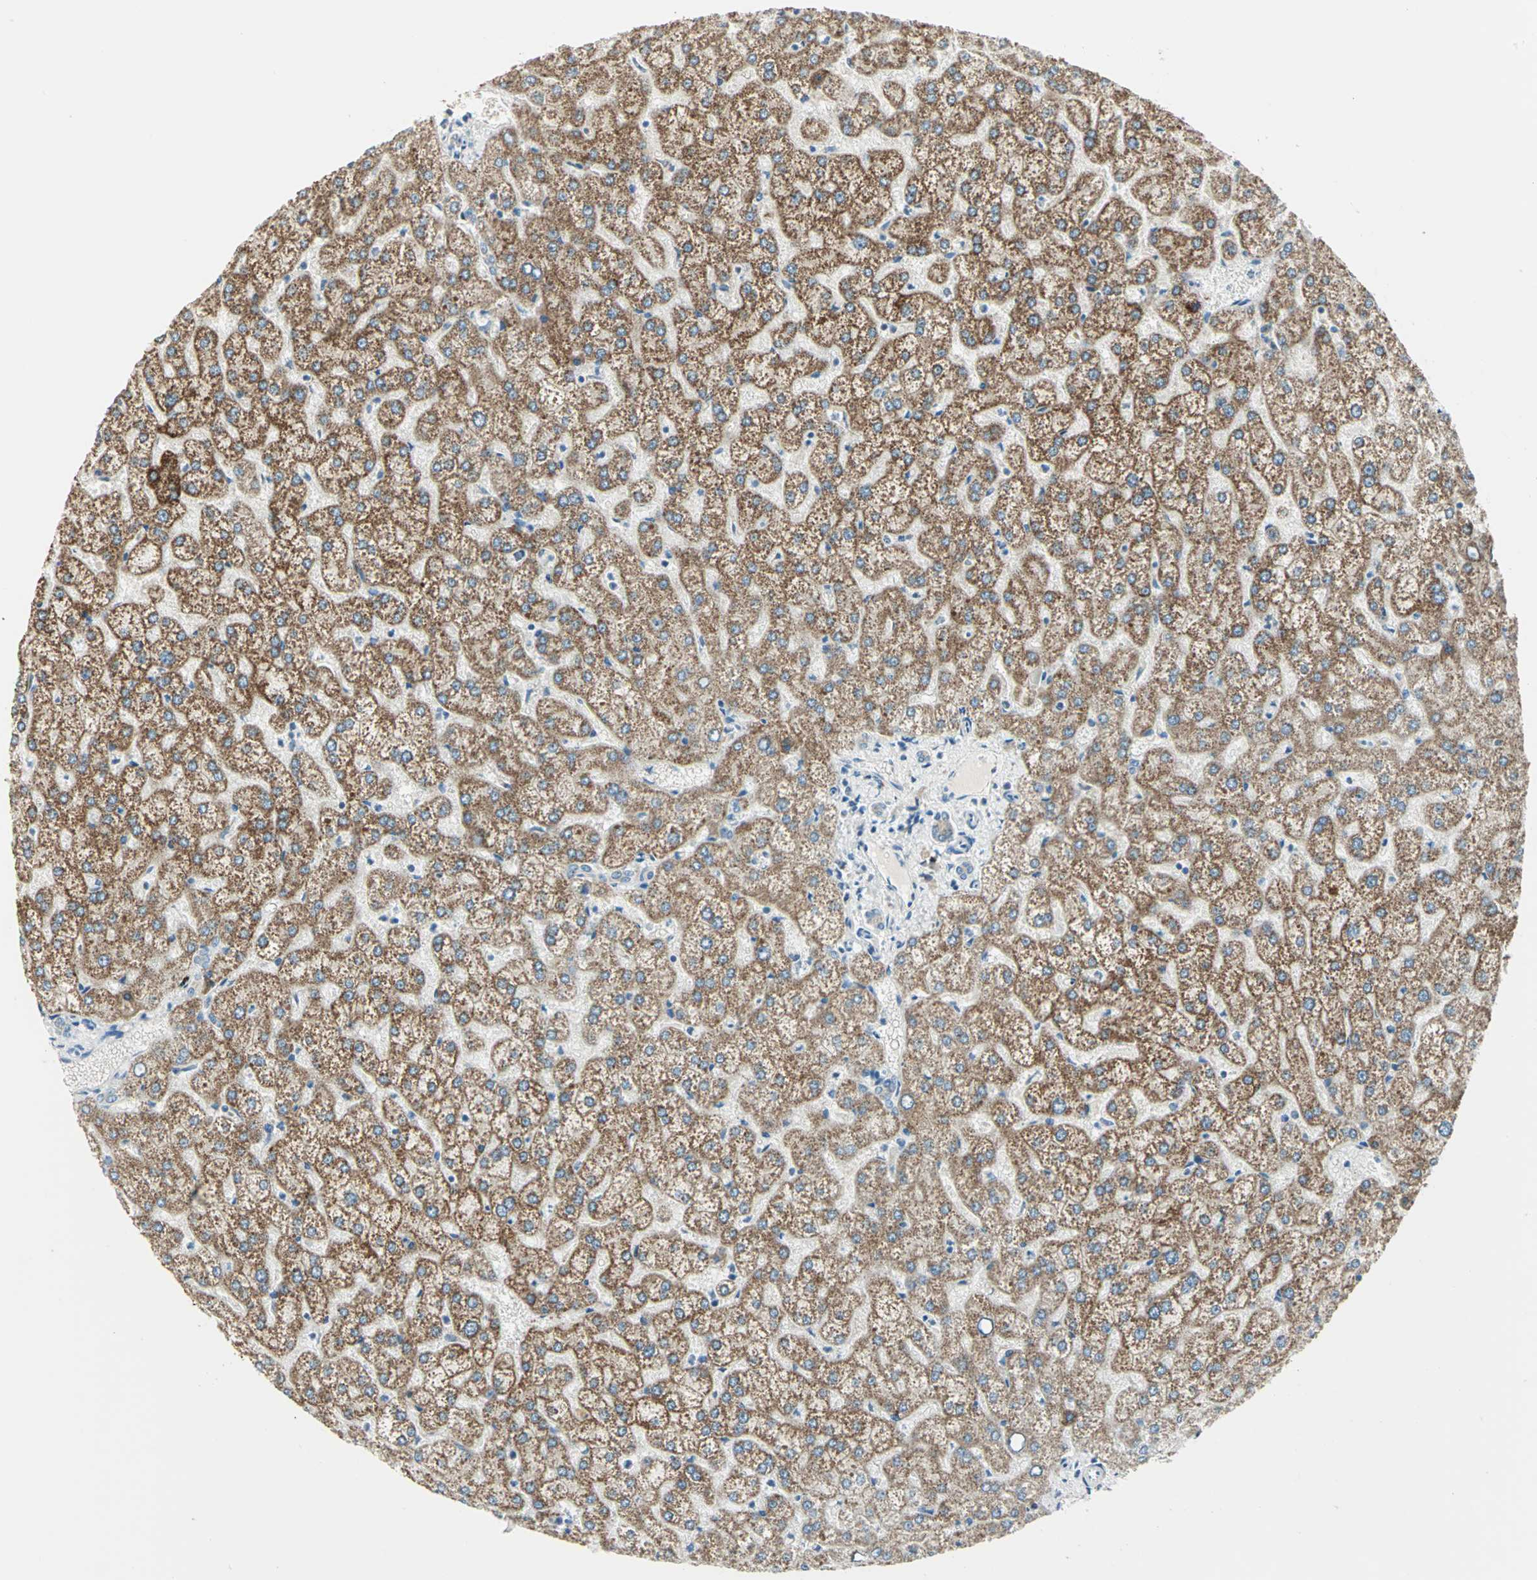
{"staining": {"intensity": "moderate", "quantity": ">75%", "location": "cytoplasmic/membranous"}, "tissue": "liver", "cell_type": "Cholangiocytes", "image_type": "normal", "snomed": [{"axis": "morphology", "description": "Normal tissue, NOS"}, {"axis": "topography", "description": "Liver"}], "caption": "Human liver stained with a brown dye exhibits moderate cytoplasmic/membranous positive staining in approximately >75% of cholangiocytes.", "gene": "ACADM", "patient": {"sex": "female", "age": 32}}